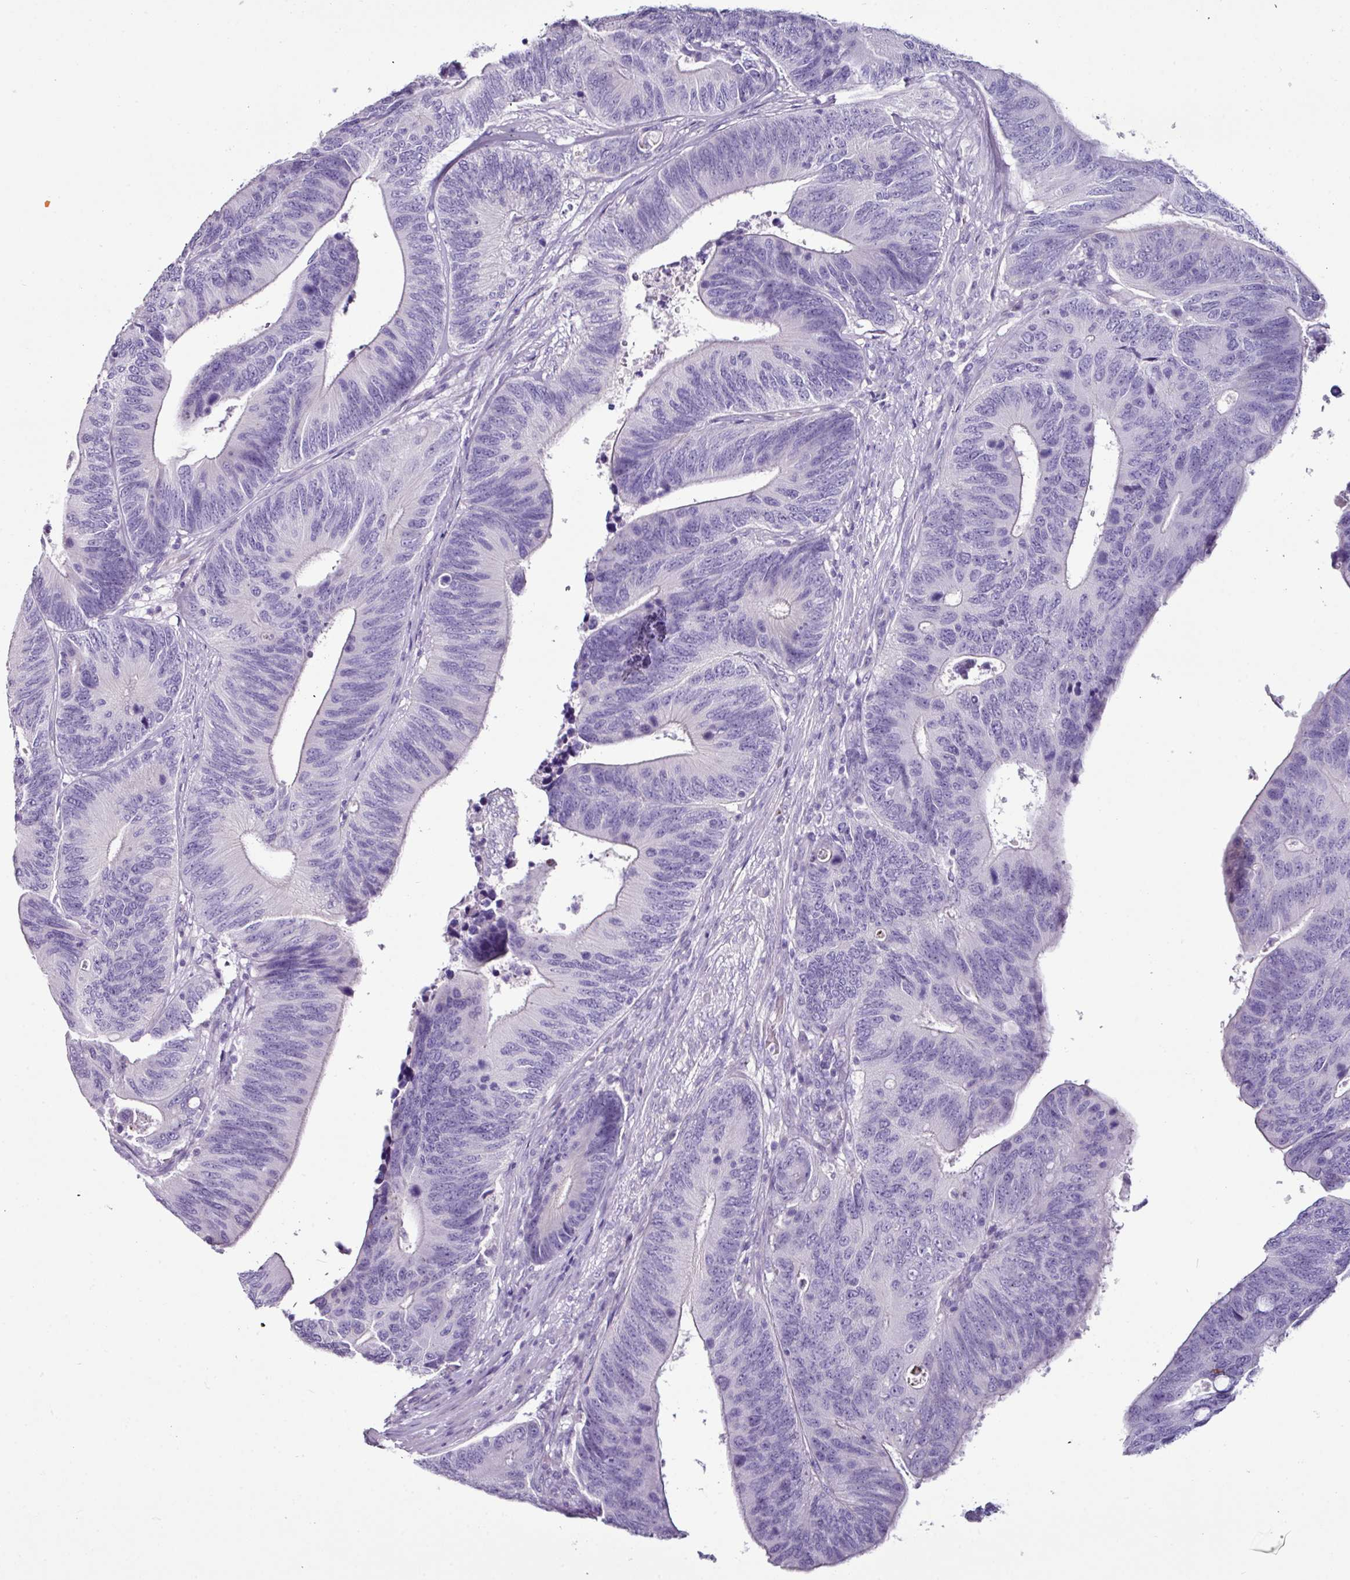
{"staining": {"intensity": "negative", "quantity": "none", "location": "none"}, "tissue": "colorectal cancer", "cell_type": "Tumor cells", "image_type": "cancer", "snomed": [{"axis": "morphology", "description": "Adenocarcinoma, NOS"}, {"axis": "topography", "description": "Colon"}], "caption": "Immunohistochemical staining of human adenocarcinoma (colorectal) reveals no significant expression in tumor cells.", "gene": "GLP2R", "patient": {"sex": "male", "age": 87}}